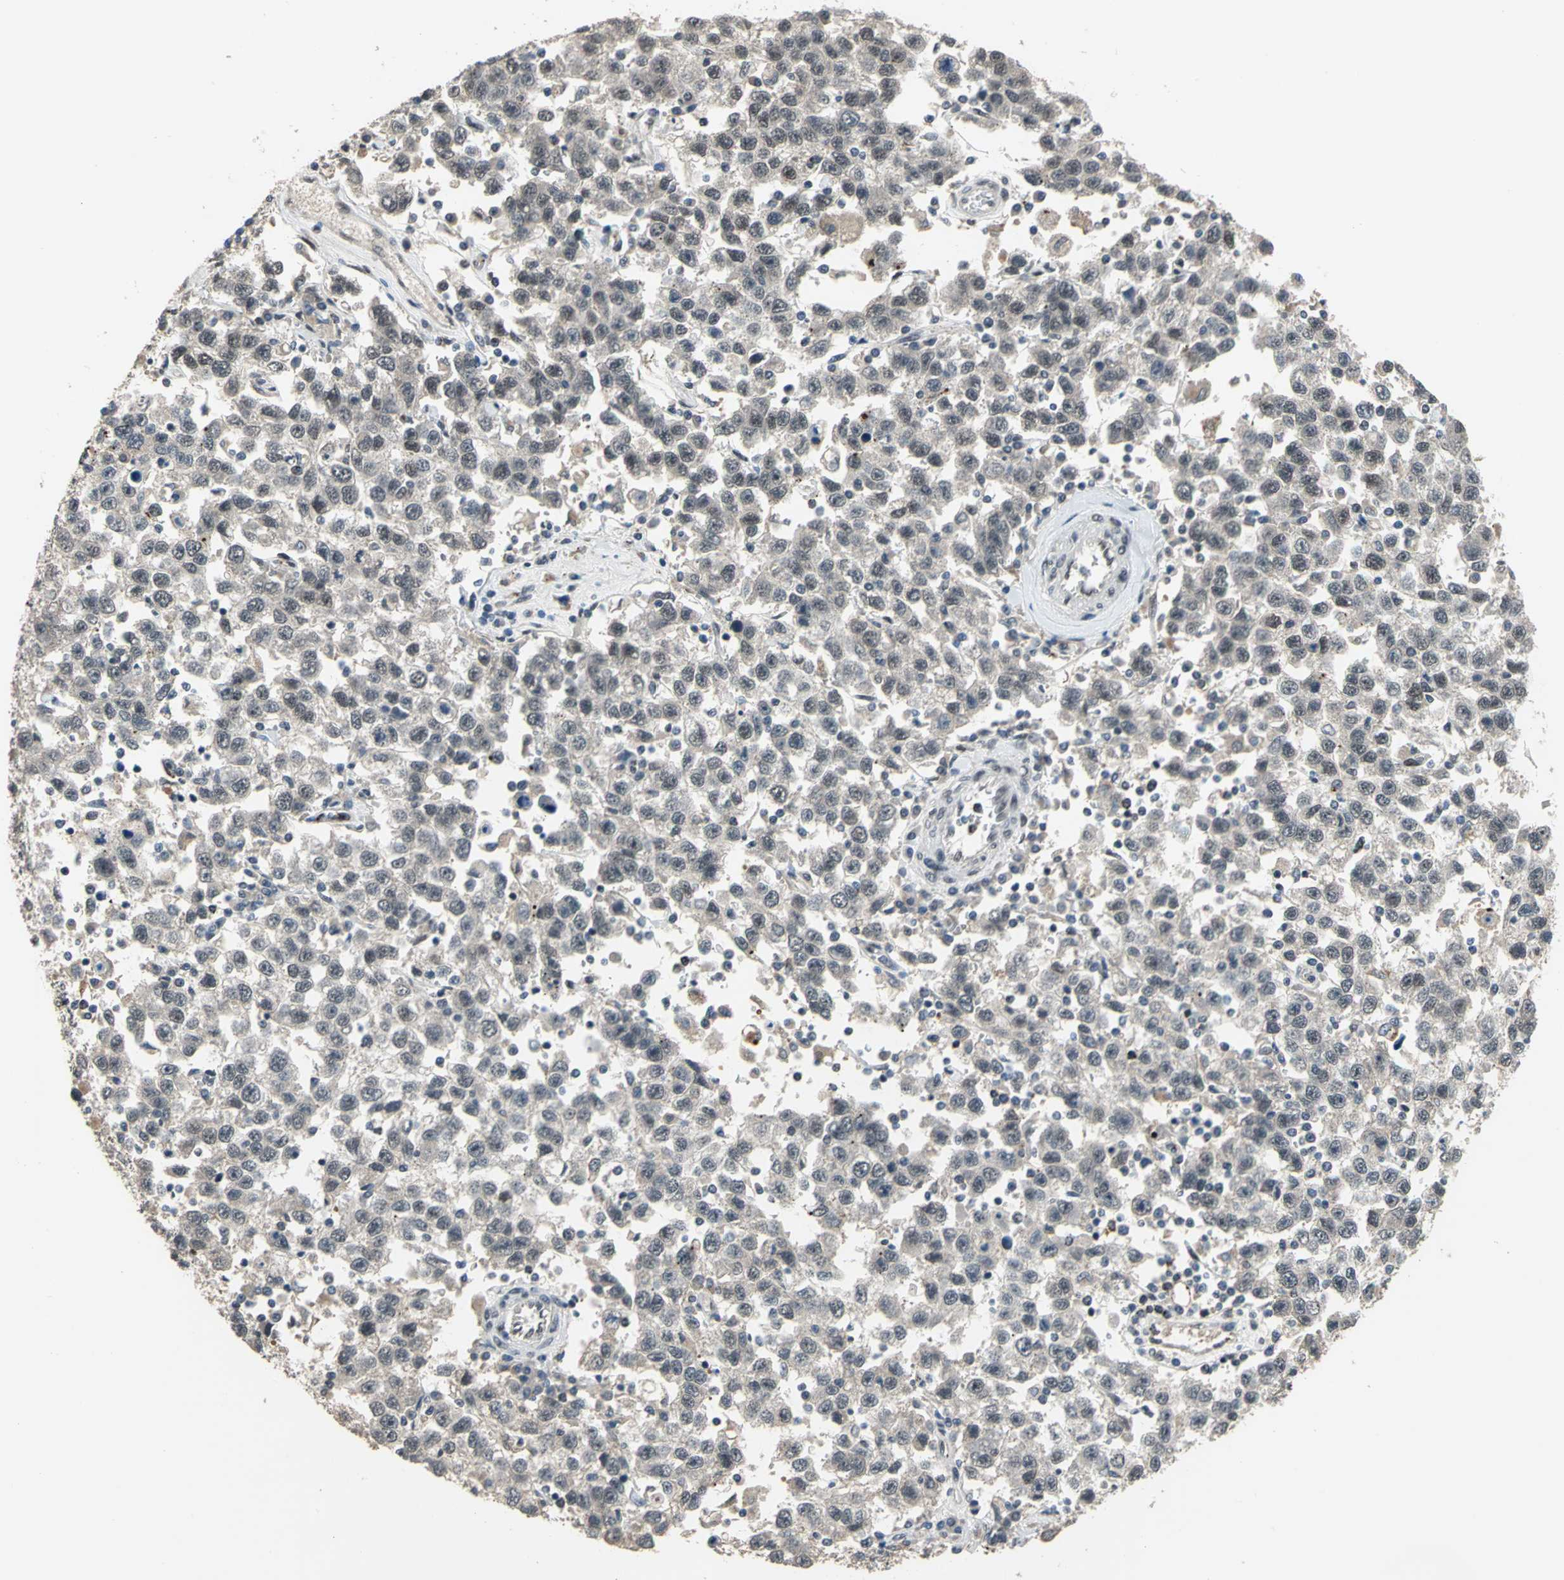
{"staining": {"intensity": "negative", "quantity": "none", "location": "none"}, "tissue": "testis cancer", "cell_type": "Tumor cells", "image_type": "cancer", "snomed": [{"axis": "morphology", "description": "Seminoma, NOS"}, {"axis": "topography", "description": "Testis"}], "caption": "This is an IHC micrograph of testis cancer. There is no staining in tumor cells.", "gene": "ELF2", "patient": {"sex": "male", "age": 41}}